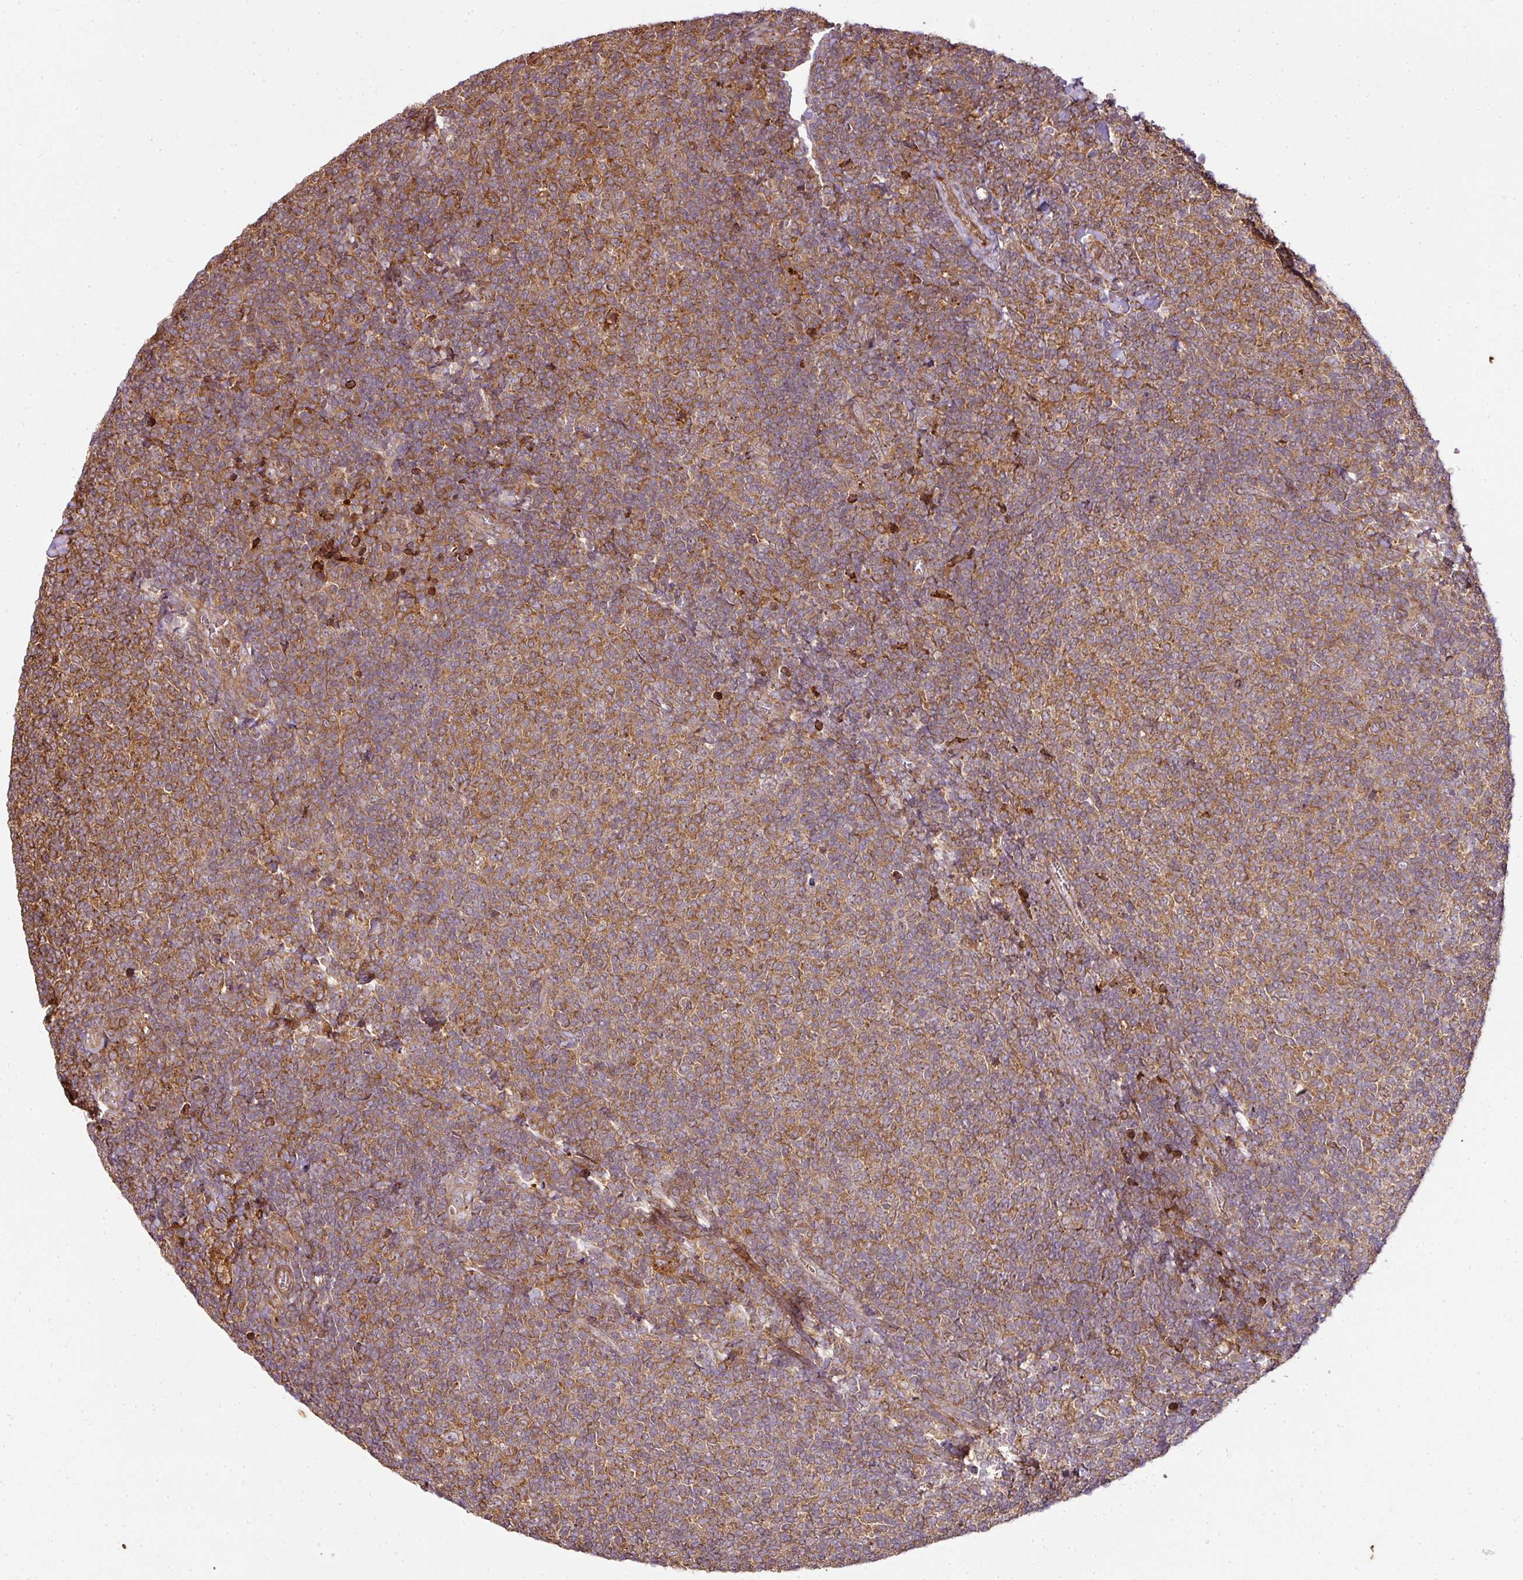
{"staining": {"intensity": "moderate", "quantity": ">75%", "location": "cytoplasmic/membranous"}, "tissue": "lymphoma", "cell_type": "Tumor cells", "image_type": "cancer", "snomed": [{"axis": "morphology", "description": "Malignant lymphoma, non-Hodgkin's type, Low grade"}, {"axis": "topography", "description": "Lymph node"}], "caption": "Immunohistochemical staining of human malignant lymphoma, non-Hodgkin's type (low-grade) exhibits medium levels of moderate cytoplasmic/membranous protein expression in approximately >75% of tumor cells.", "gene": "ATAT1", "patient": {"sex": "male", "age": 52}}